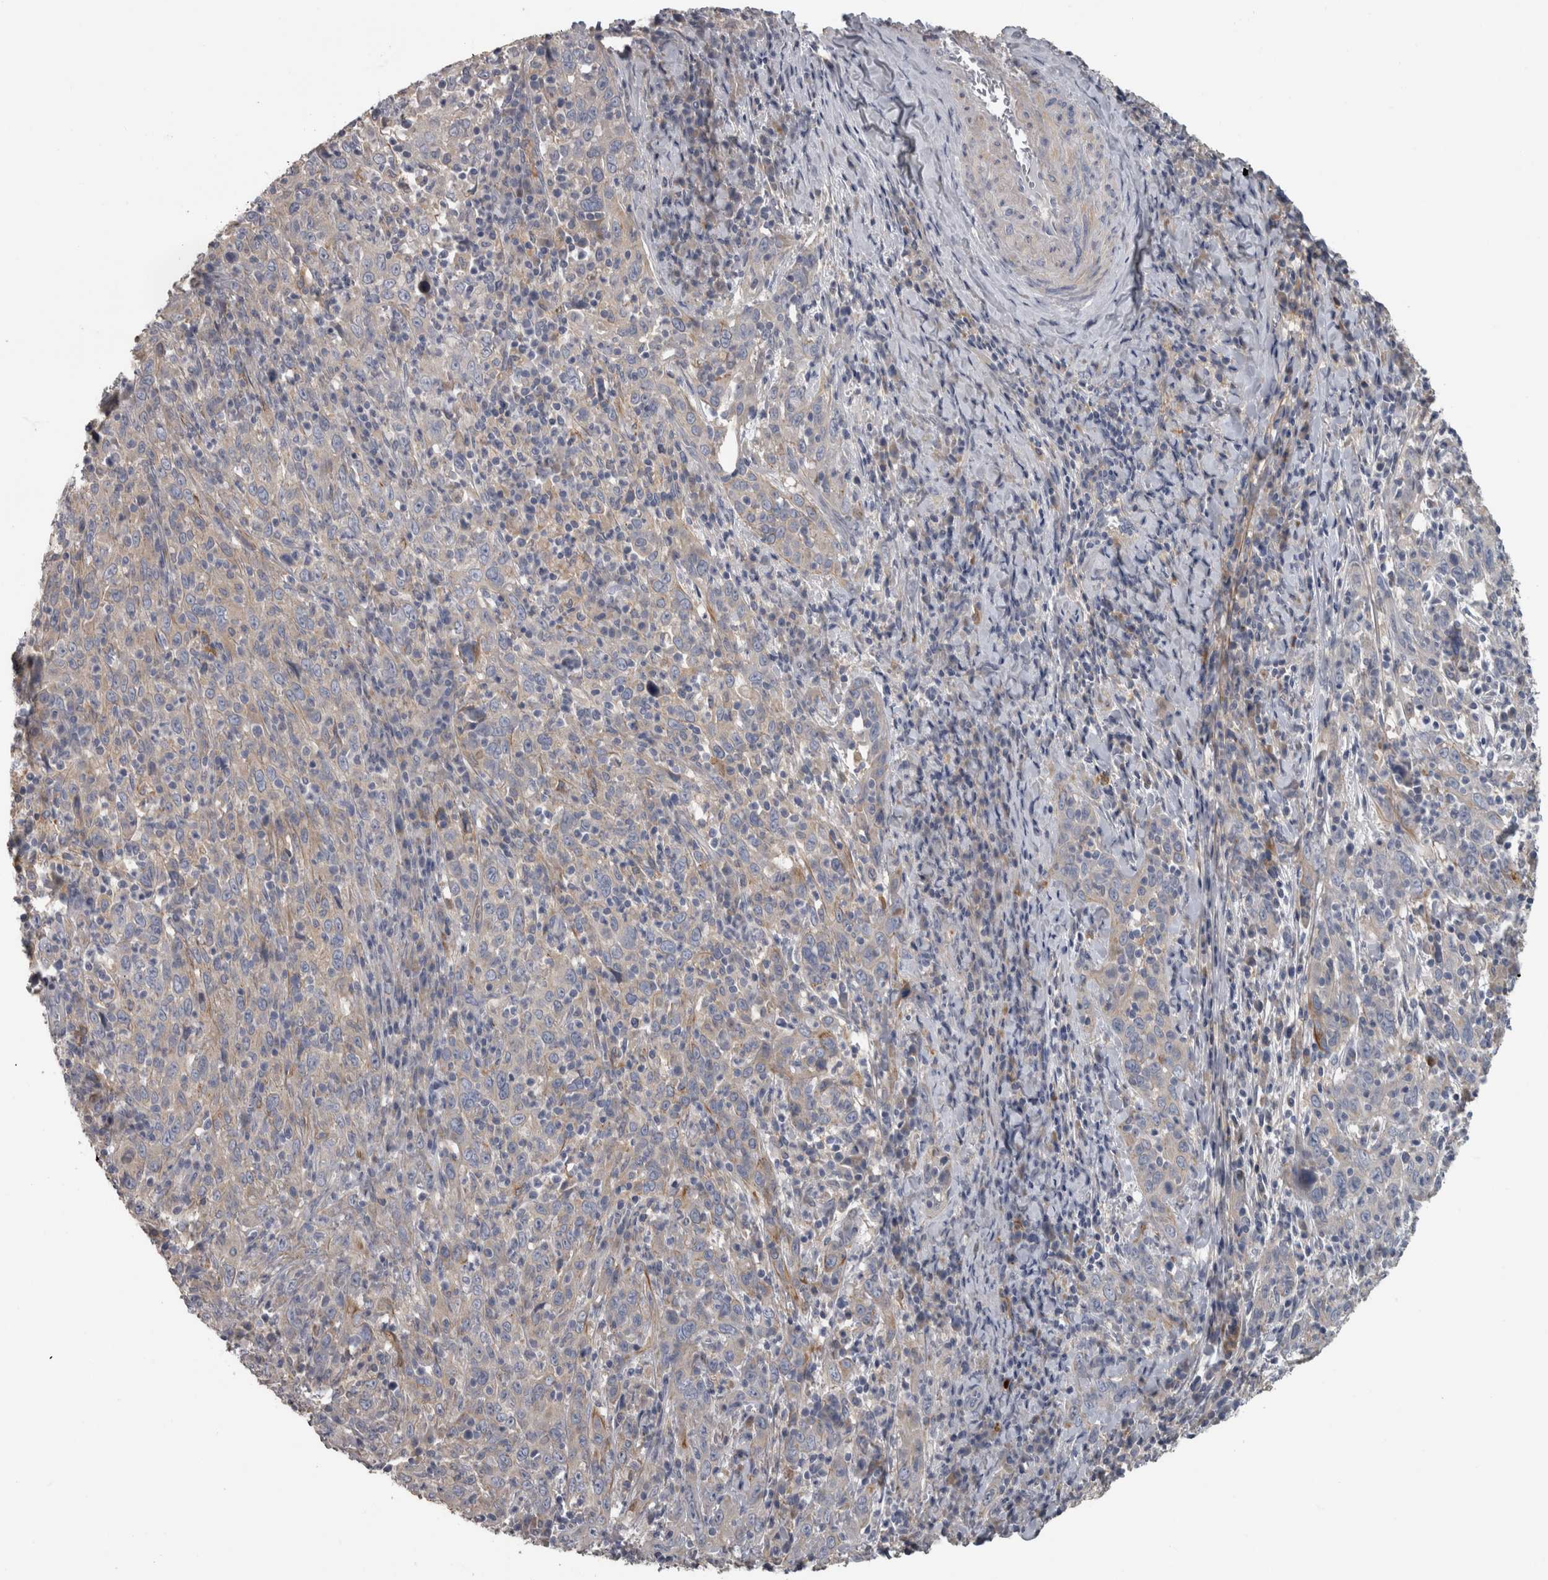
{"staining": {"intensity": "negative", "quantity": "none", "location": "none"}, "tissue": "cervical cancer", "cell_type": "Tumor cells", "image_type": "cancer", "snomed": [{"axis": "morphology", "description": "Squamous cell carcinoma, NOS"}, {"axis": "topography", "description": "Cervix"}], "caption": "The photomicrograph demonstrates no staining of tumor cells in cervical cancer (squamous cell carcinoma). Nuclei are stained in blue.", "gene": "EFEMP2", "patient": {"sex": "female", "age": 46}}